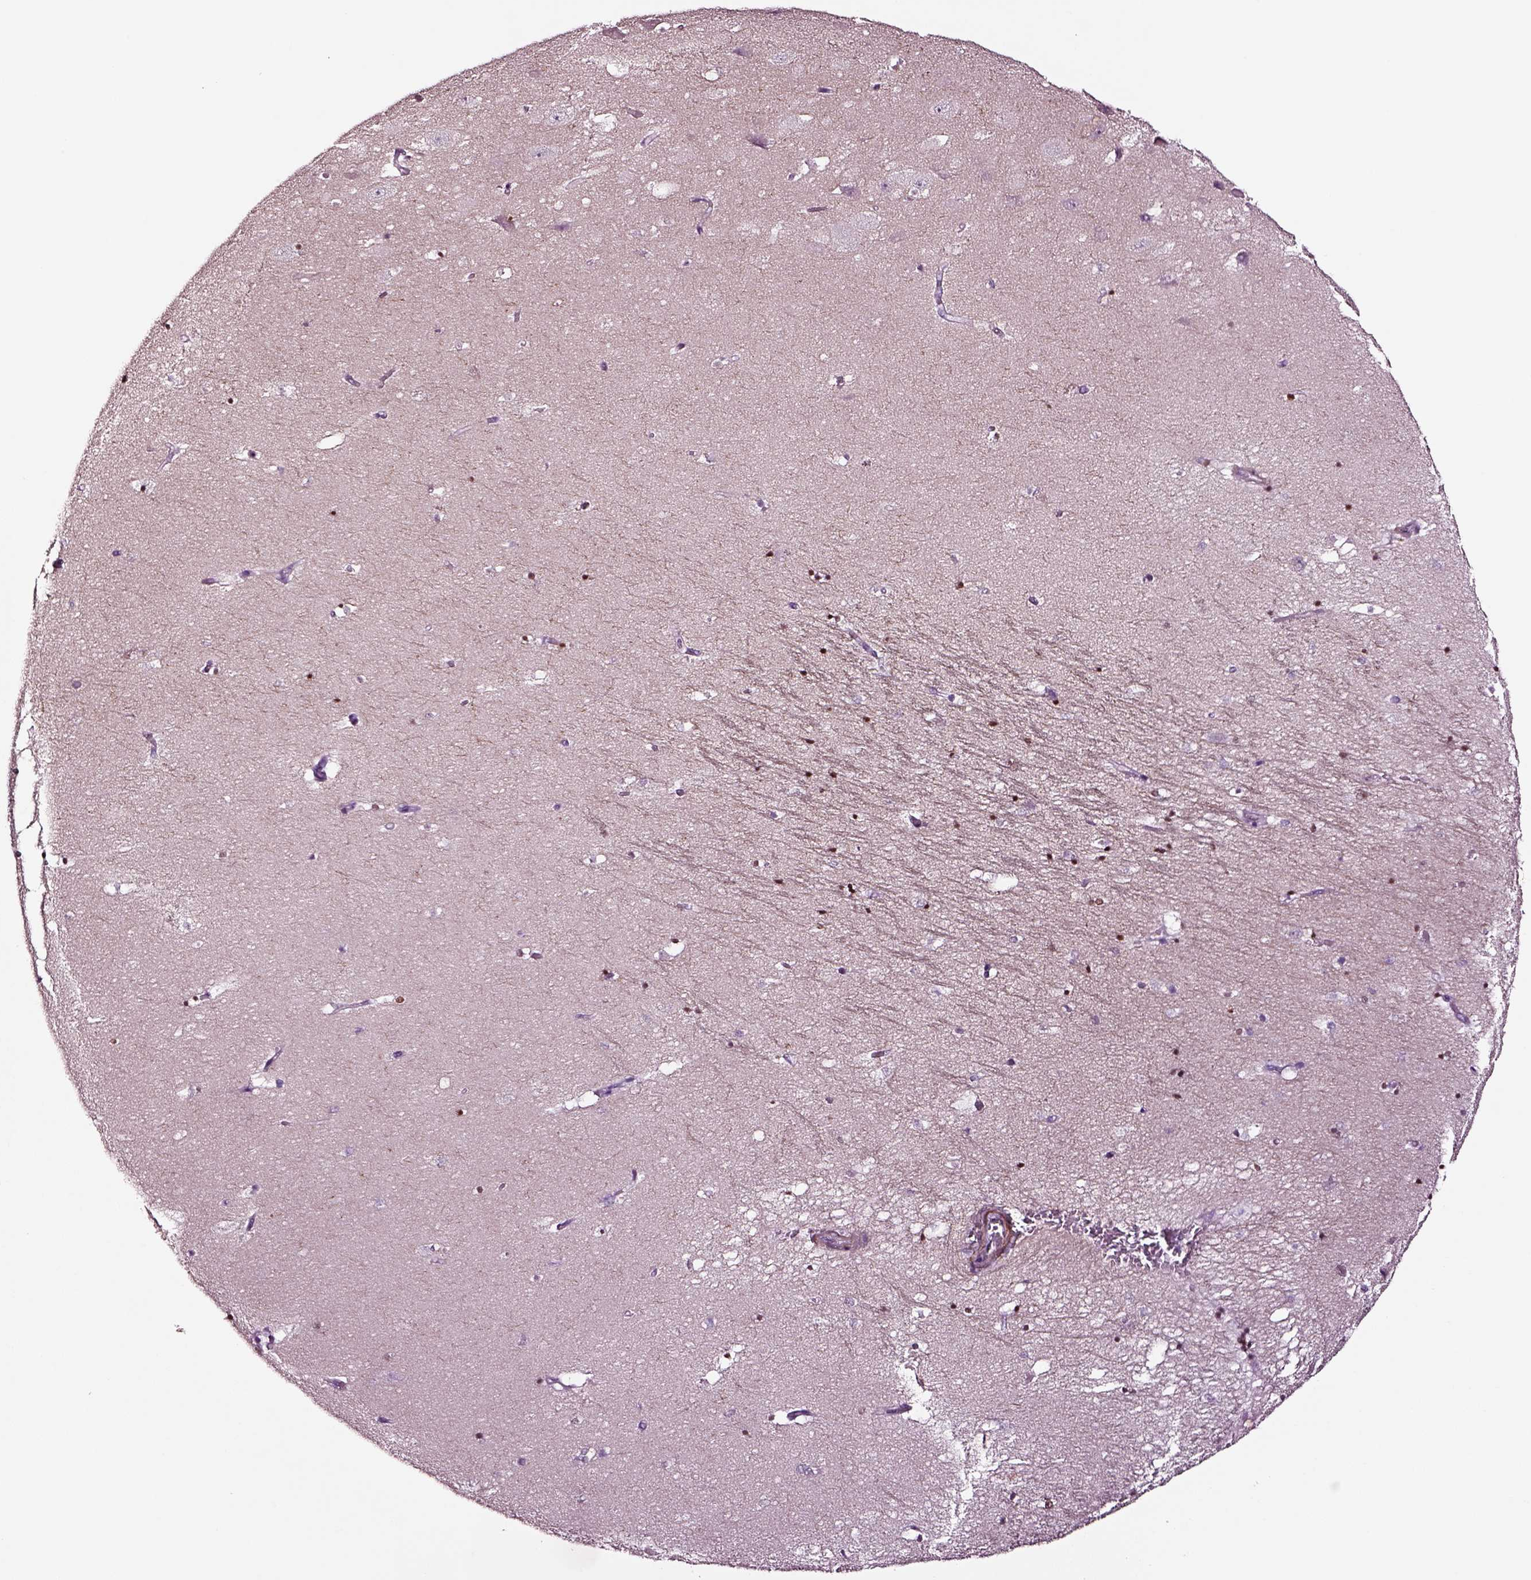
{"staining": {"intensity": "strong", "quantity": "25%-75%", "location": "nuclear"}, "tissue": "hippocampus", "cell_type": "Glial cells", "image_type": "normal", "snomed": [{"axis": "morphology", "description": "Normal tissue, NOS"}, {"axis": "topography", "description": "Hippocampus"}], "caption": "About 25%-75% of glial cells in normal hippocampus display strong nuclear protein positivity as visualized by brown immunohistochemical staining.", "gene": "SOX10", "patient": {"sex": "male", "age": 58}}